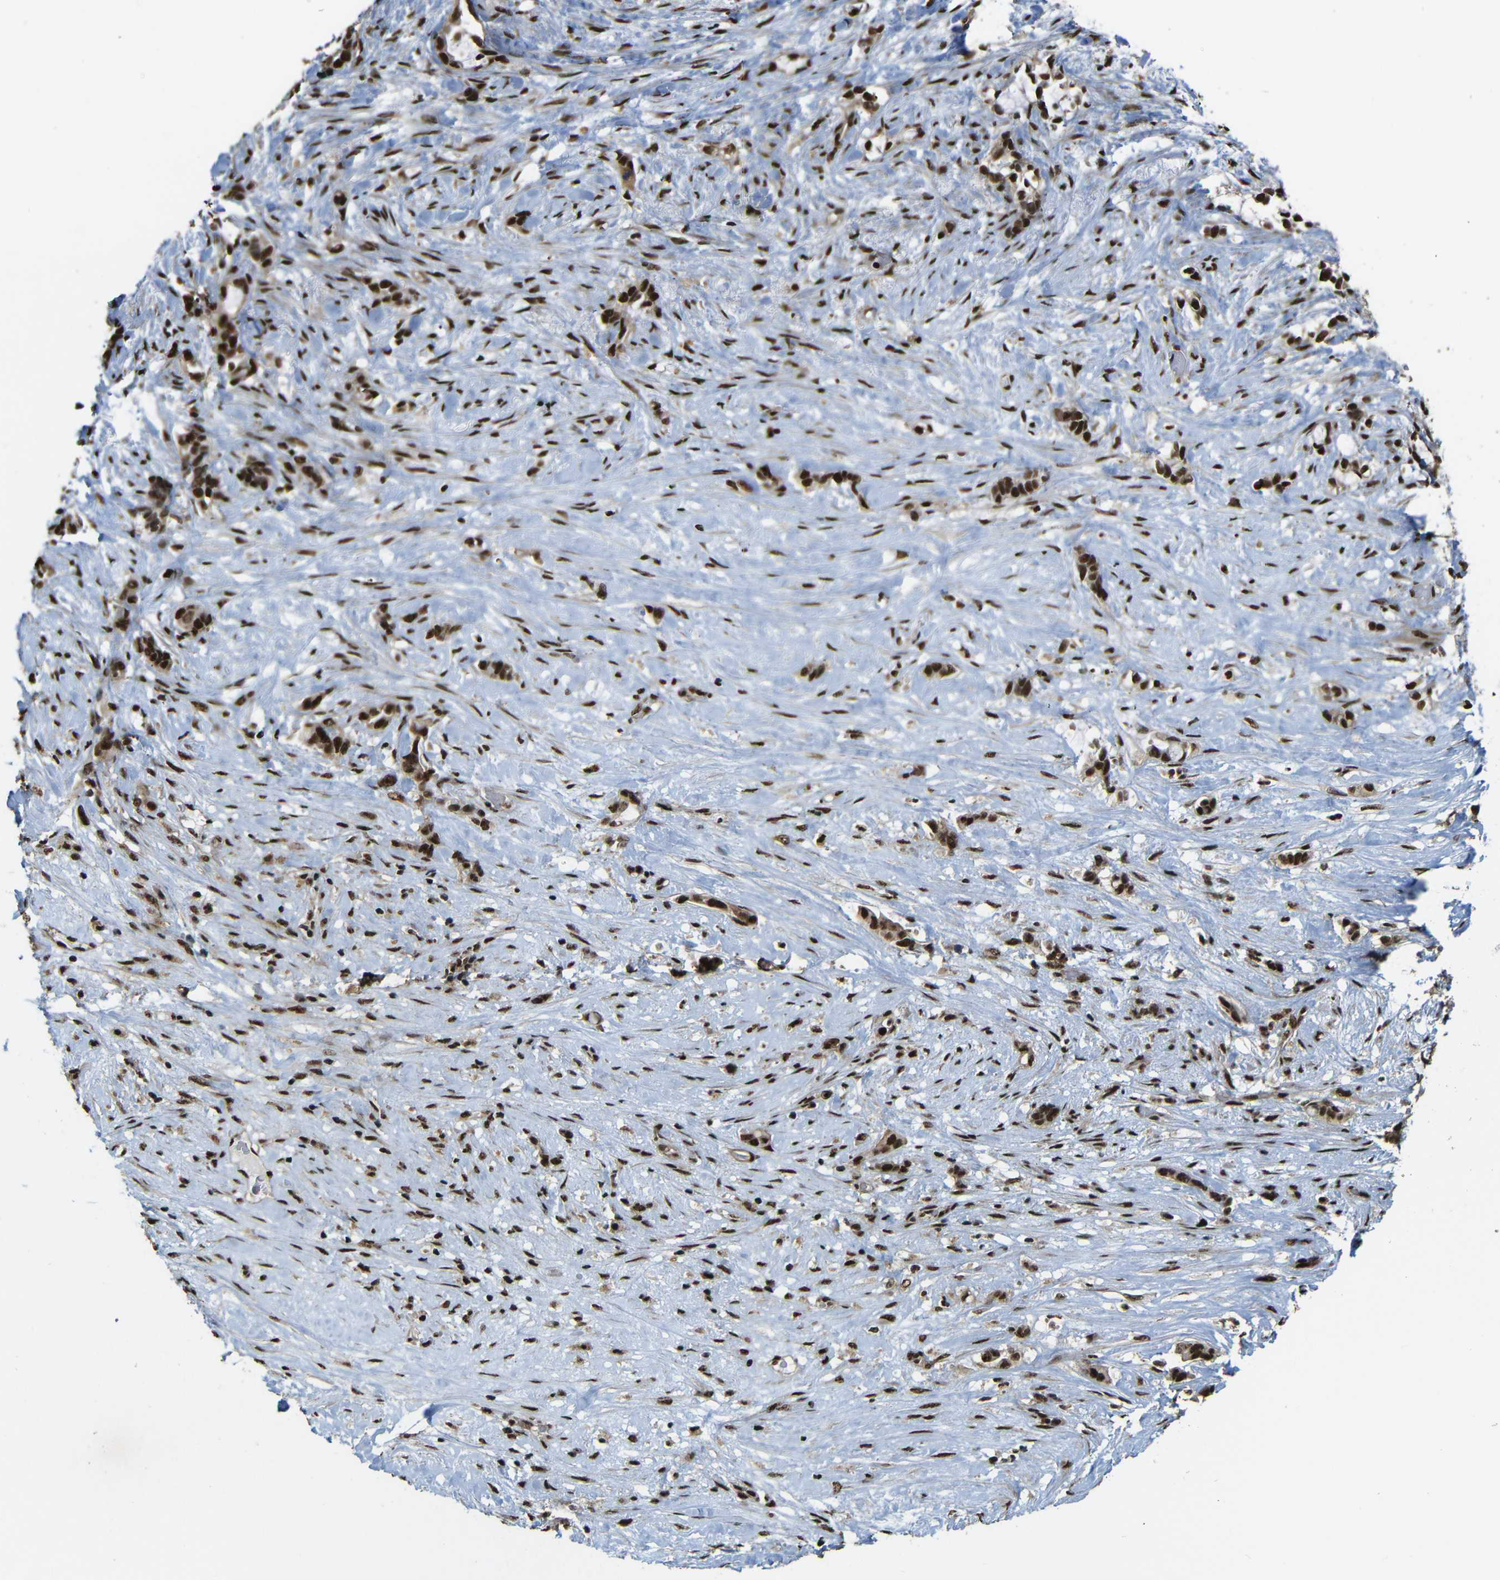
{"staining": {"intensity": "strong", "quantity": ">75%", "location": "cytoplasmic/membranous,nuclear"}, "tissue": "liver cancer", "cell_type": "Tumor cells", "image_type": "cancer", "snomed": [{"axis": "morphology", "description": "Cholangiocarcinoma"}, {"axis": "topography", "description": "Liver"}], "caption": "Liver cancer was stained to show a protein in brown. There is high levels of strong cytoplasmic/membranous and nuclear staining in about >75% of tumor cells.", "gene": "TCF7L2", "patient": {"sex": "female", "age": 65}}